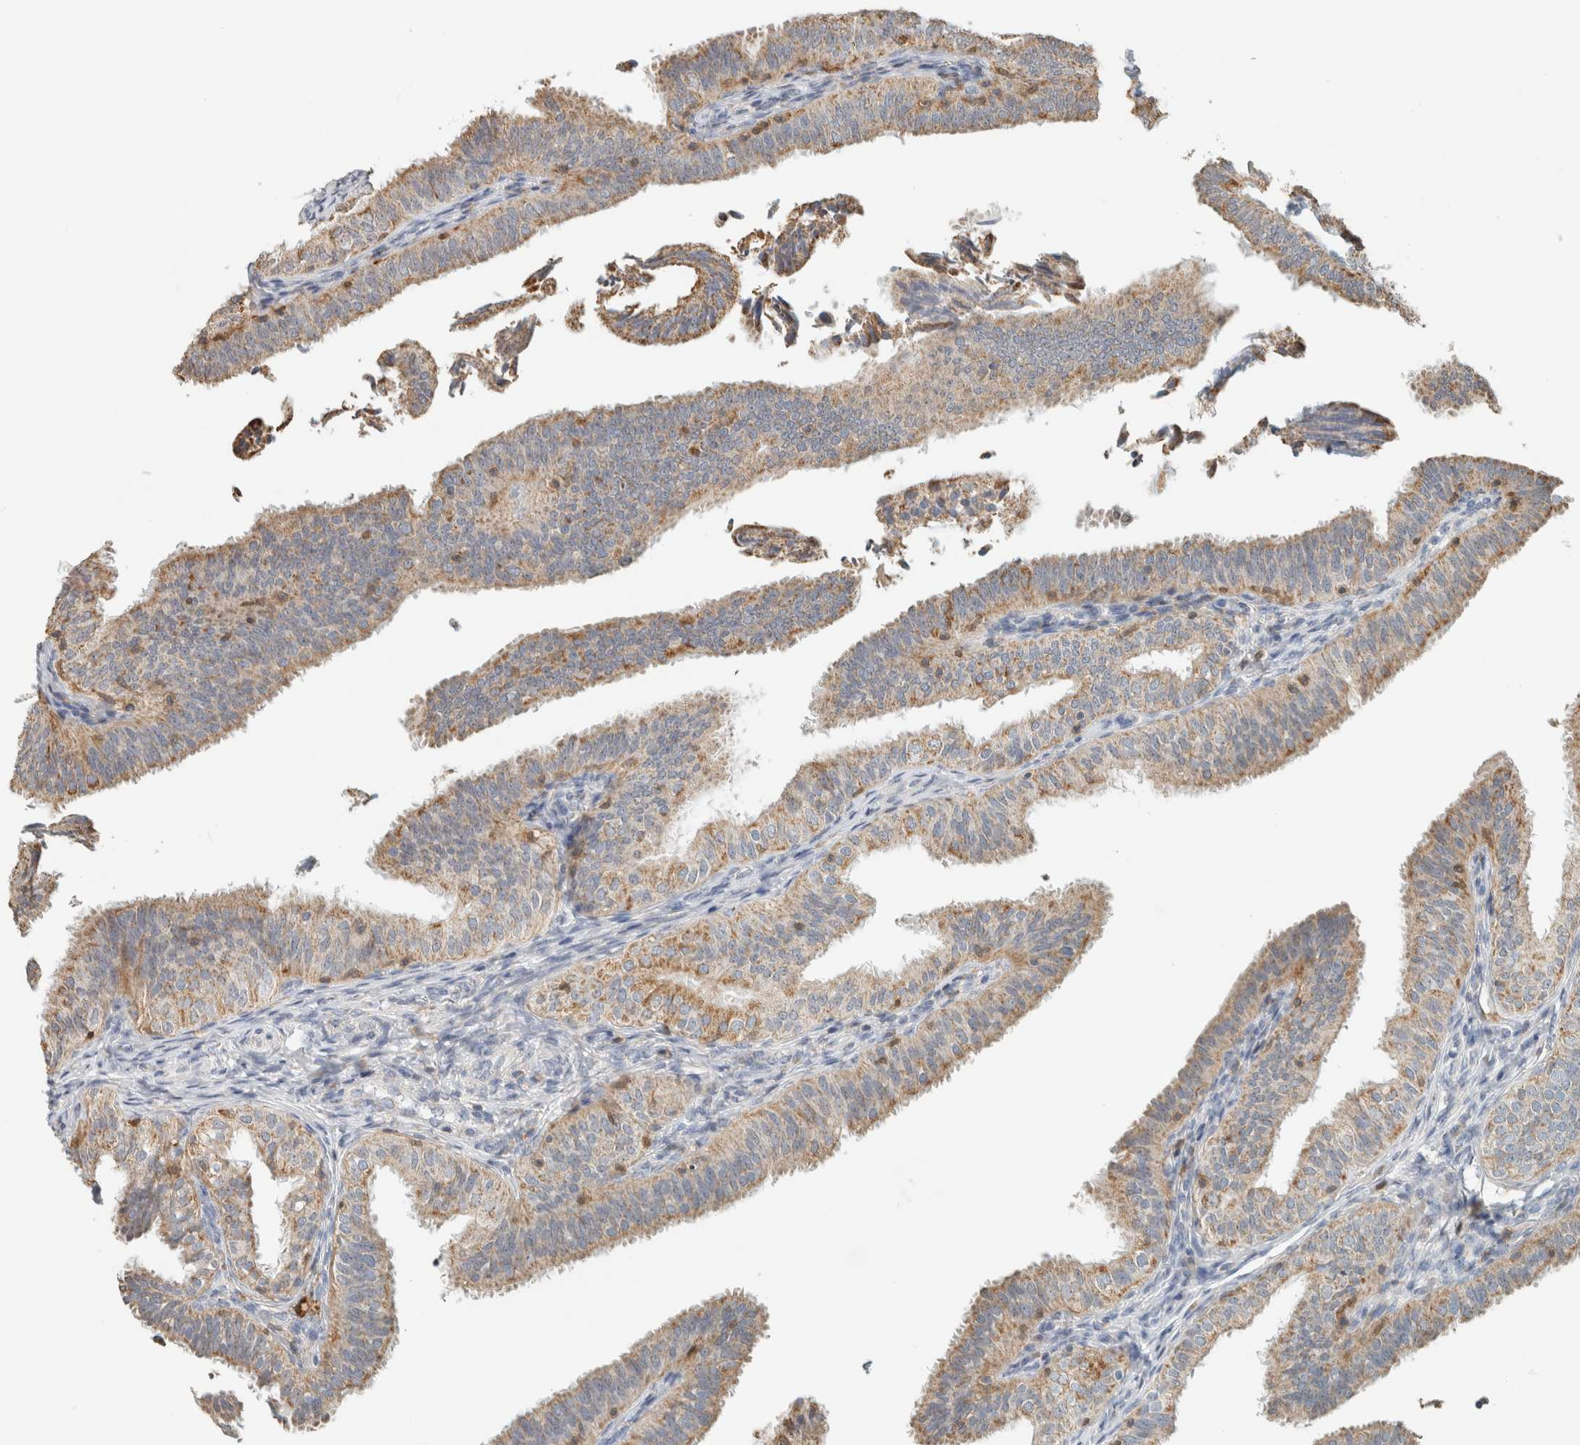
{"staining": {"intensity": "moderate", "quantity": "25%-75%", "location": "cytoplasmic/membranous"}, "tissue": "fallopian tube", "cell_type": "Glandular cells", "image_type": "normal", "snomed": [{"axis": "morphology", "description": "Normal tissue, NOS"}, {"axis": "topography", "description": "Fallopian tube"}], "caption": "About 25%-75% of glandular cells in benign human fallopian tube display moderate cytoplasmic/membranous protein positivity as visualized by brown immunohistochemical staining.", "gene": "CAPG", "patient": {"sex": "female", "age": 35}}